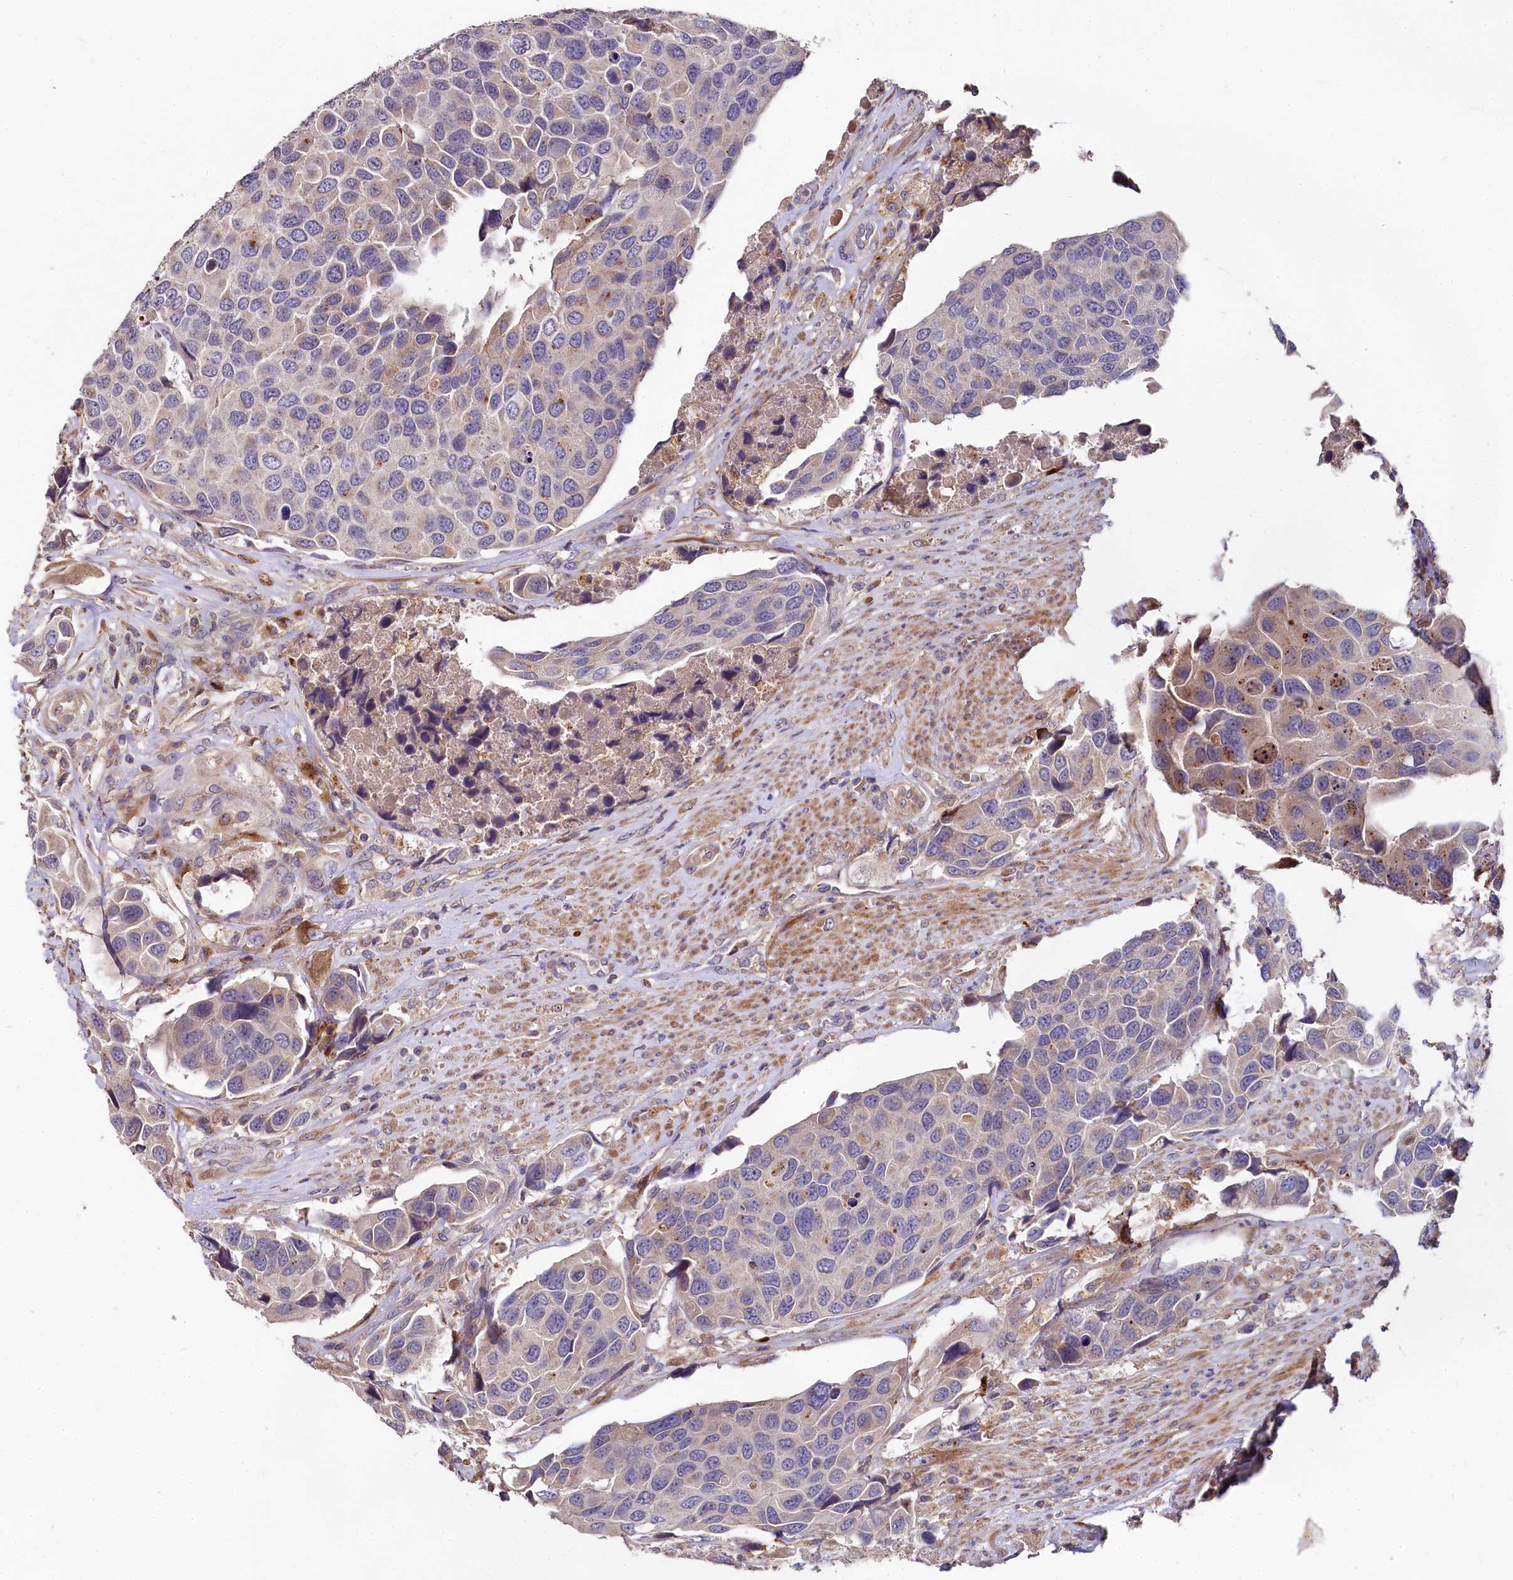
{"staining": {"intensity": "weak", "quantity": "<25%", "location": "cytoplasmic/membranous"}, "tissue": "urothelial cancer", "cell_type": "Tumor cells", "image_type": "cancer", "snomed": [{"axis": "morphology", "description": "Urothelial carcinoma, High grade"}, {"axis": "topography", "description": "Urinary bladder"}], "caption": "IHC photomicrograph of neoplastic tissue: human urothelial cancer stained with DAB displays no significant protein expression in tumor cells.", "gene": "SPRYD3", "patient": {"sex": "male", "age": 74}}